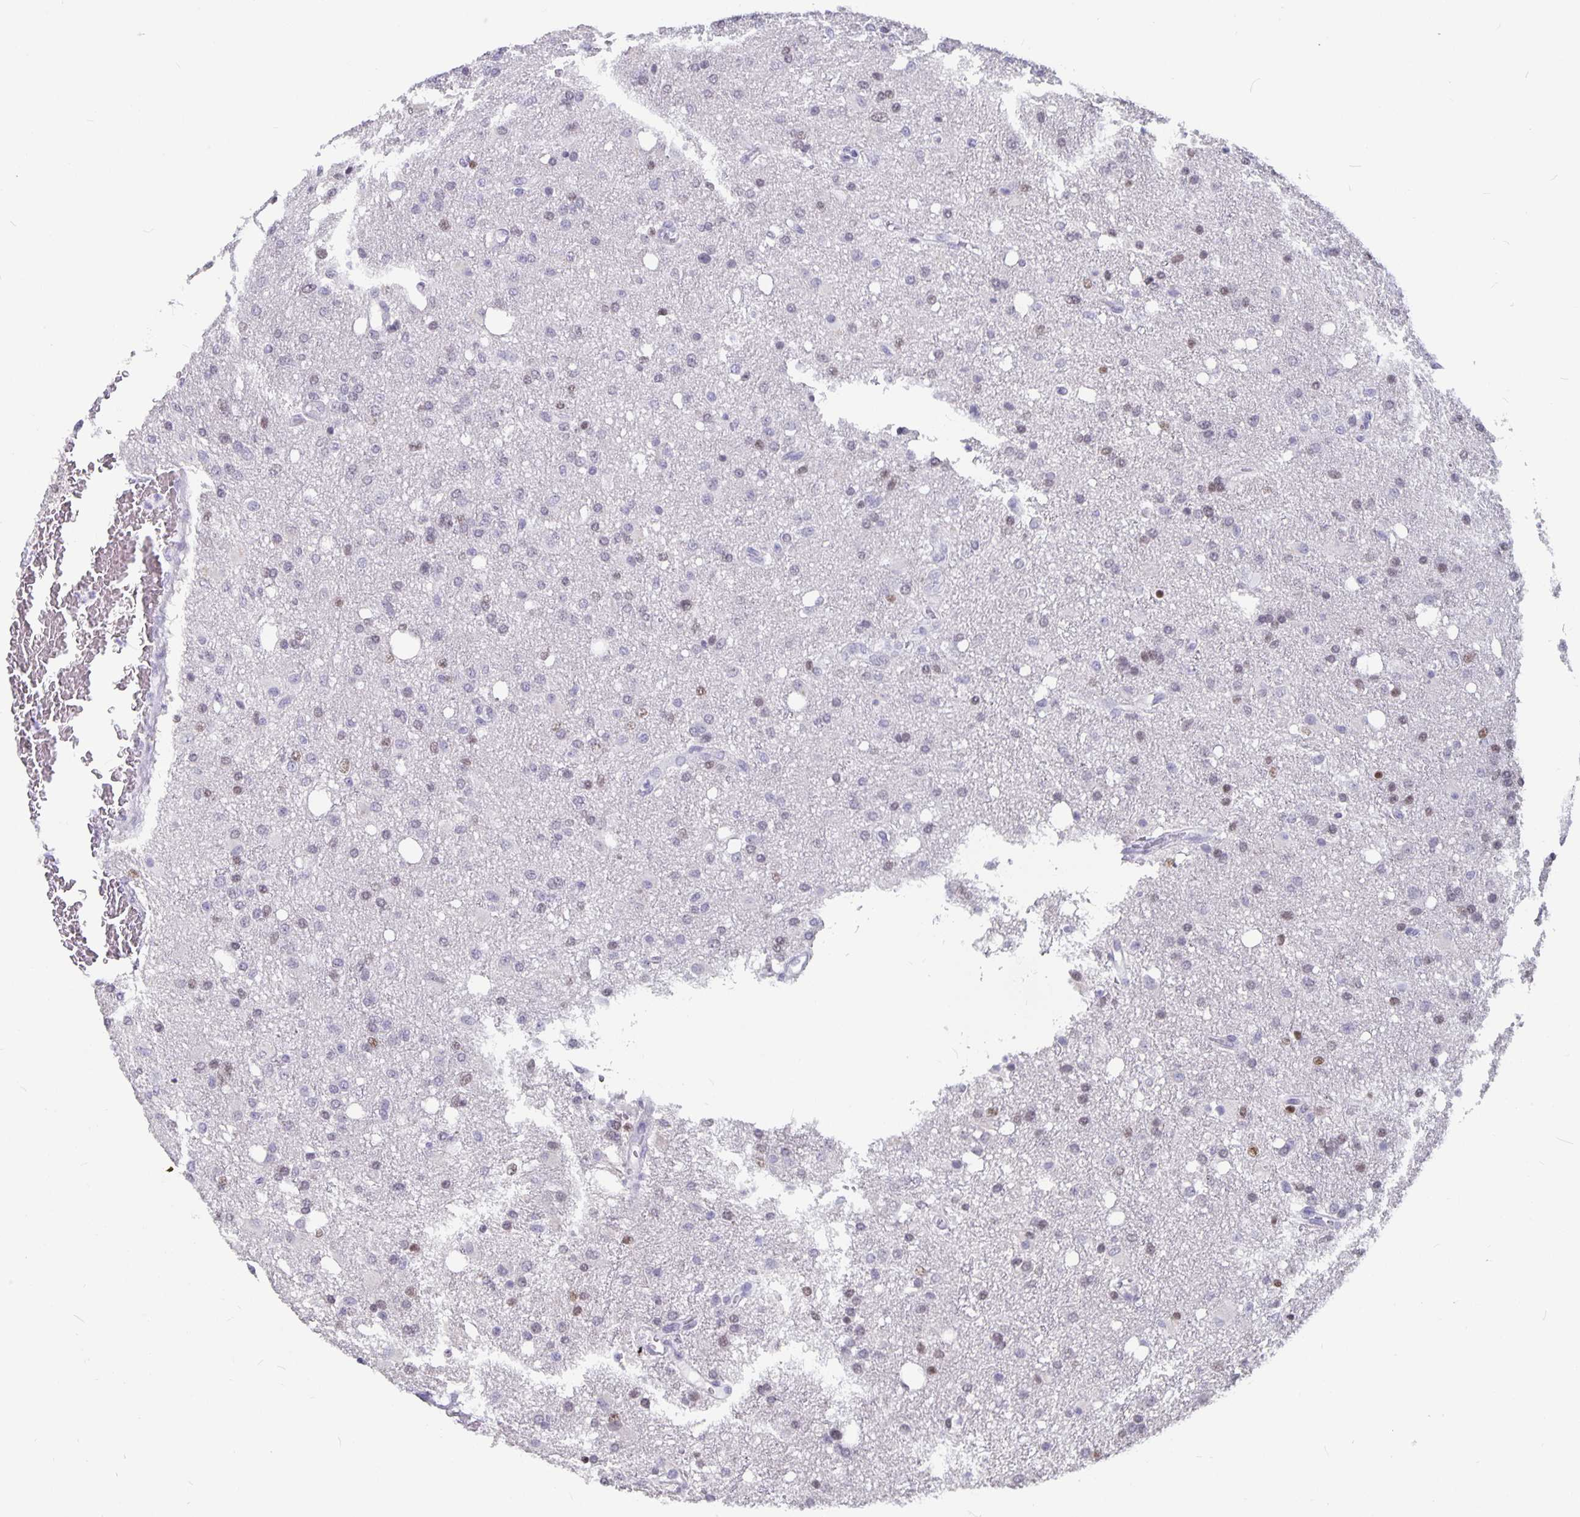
{"staining": {"intensity": "weak", "quantity": "<25%", "location": "nuclear"}, "tissue": "glioma", "cell_type": "Tumor cells", "image_type": "cancer", "snomed": [{"axis": "morphology", "description": "Glioma, malignant, Low grade"}, {"axis": "topography", "description": "Brain"}], "caption": "A high-resolution image shows immunohistochemistry staining of low-grade glioma (malignant), which reveals no significant expression in tumor cells.", "gene": "OLIG2", "patient": {"sex": "female", "age": 58}}